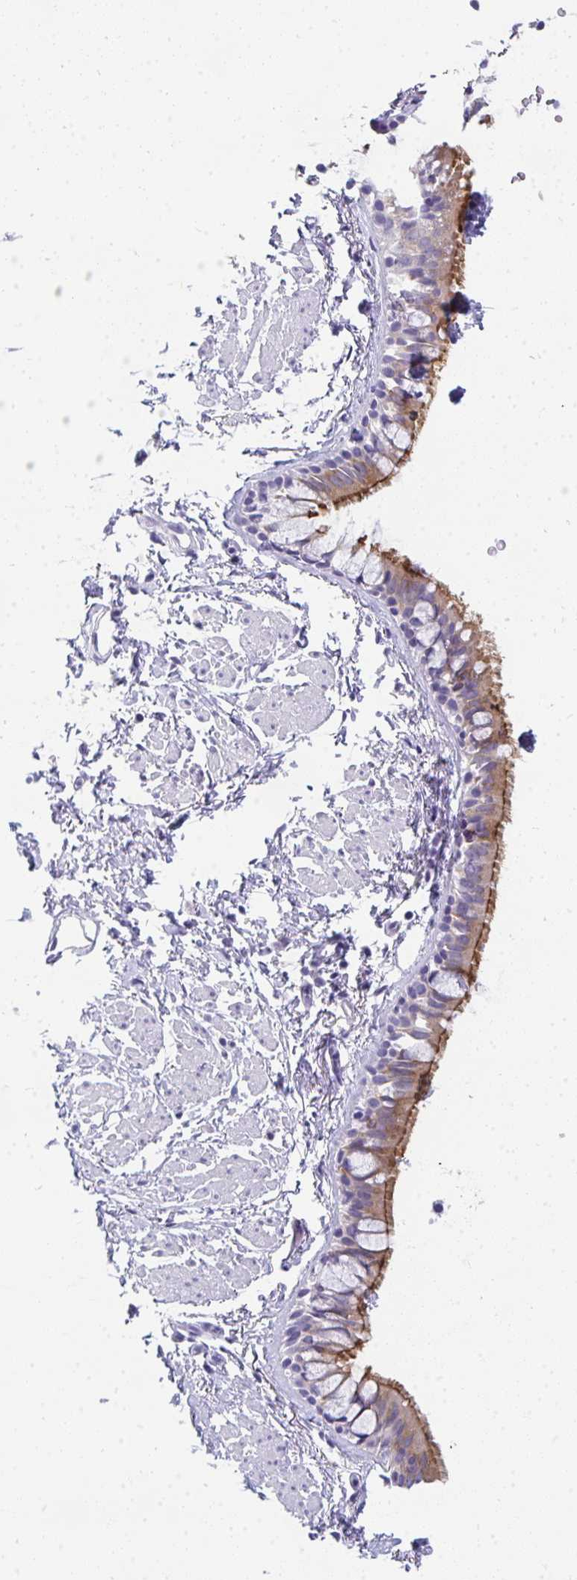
{"staining": {"intensity": "moderate", "quantity": "25%-75%", "location": "cytoplasmic/membranous"}, "tissue": "bronchus", "cell_type": "Respiratory epithelial cells", "image_type": "normal", "snomed": [{"axis": "morphology", "description": "Normal tissue, NOS"}, {"axis": "topography", "description": "Lymph node"}, {"axis": "topography", "description": "Cartilage tissue"}, {"axis": "topography", "description": "Bronchus"}], "caption": "Bronchus stained for a protein displays moderate cytoplasmic/membranous positivity in respiratory epithelial cells. (DAB (3,3'-diaminobenzidine) IHC, brown staining for protein, blue staining for nuclei).", "gene": "TTC30A", "patient": {"sex": "female", "age": 70}}